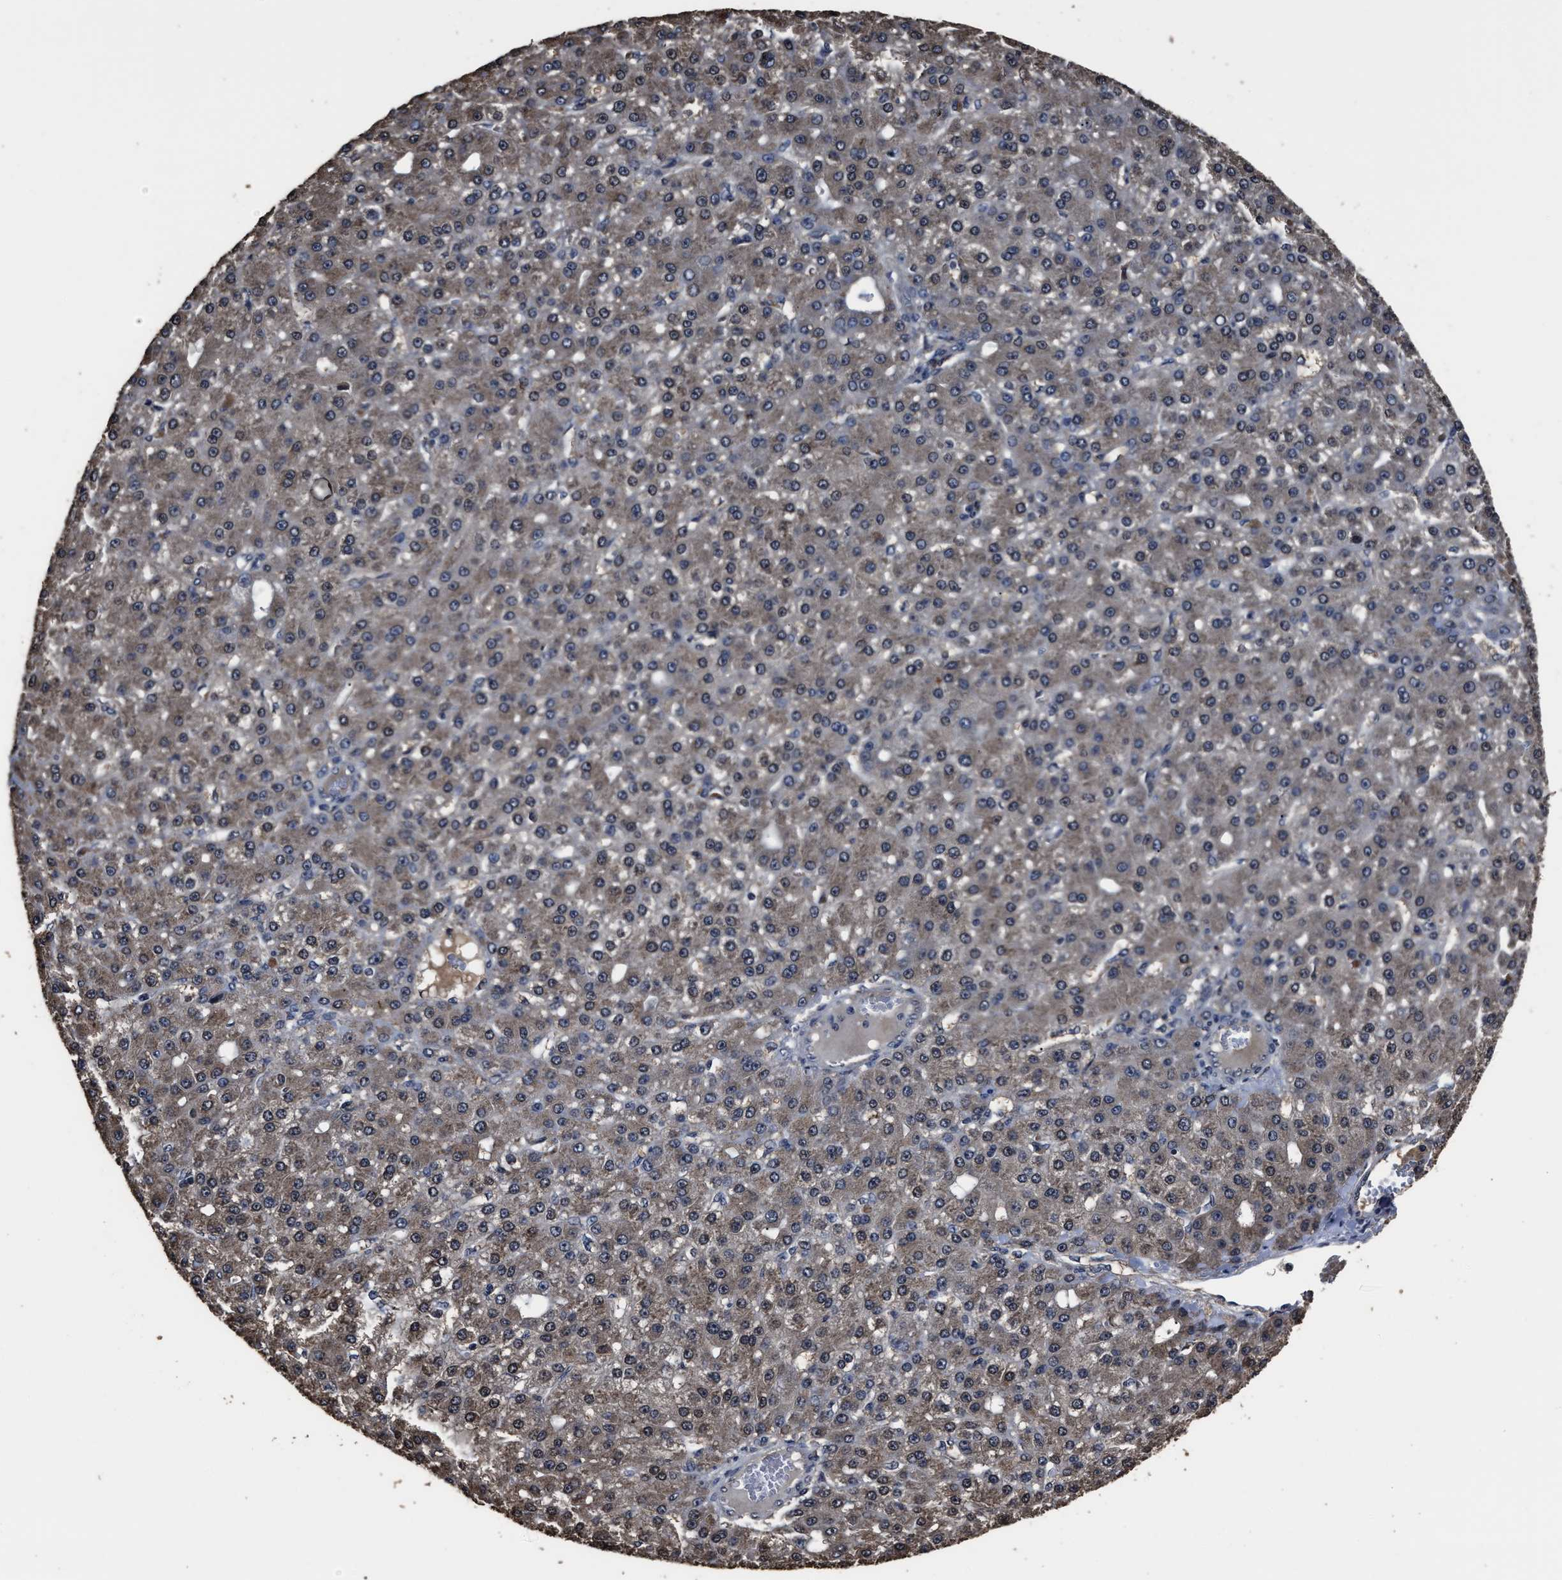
{"staining": {"intensity": "moderate", "quantity": ">75%", "location": "cytoplasmic/membranous,nuclear"}, "tissue": "liver cancer", "cell_type": "Tumor cells", "image_type": "cancer", "snomed": [{"axis": "morphology", "description": "Carcinoma, Hepatocellular, NOS"}, {"axis": "topography", "description": "Liver"}], "caption": "IHC (DAB (3,3'-diaminobenzidine)) staining of human liver cancer shows moderate cytoplasmic/membranous and nuclear protein expression in about >75% of tumor cells.", "gene": "RSBN1L", "patient": {"sex": "male", "age": 67}}